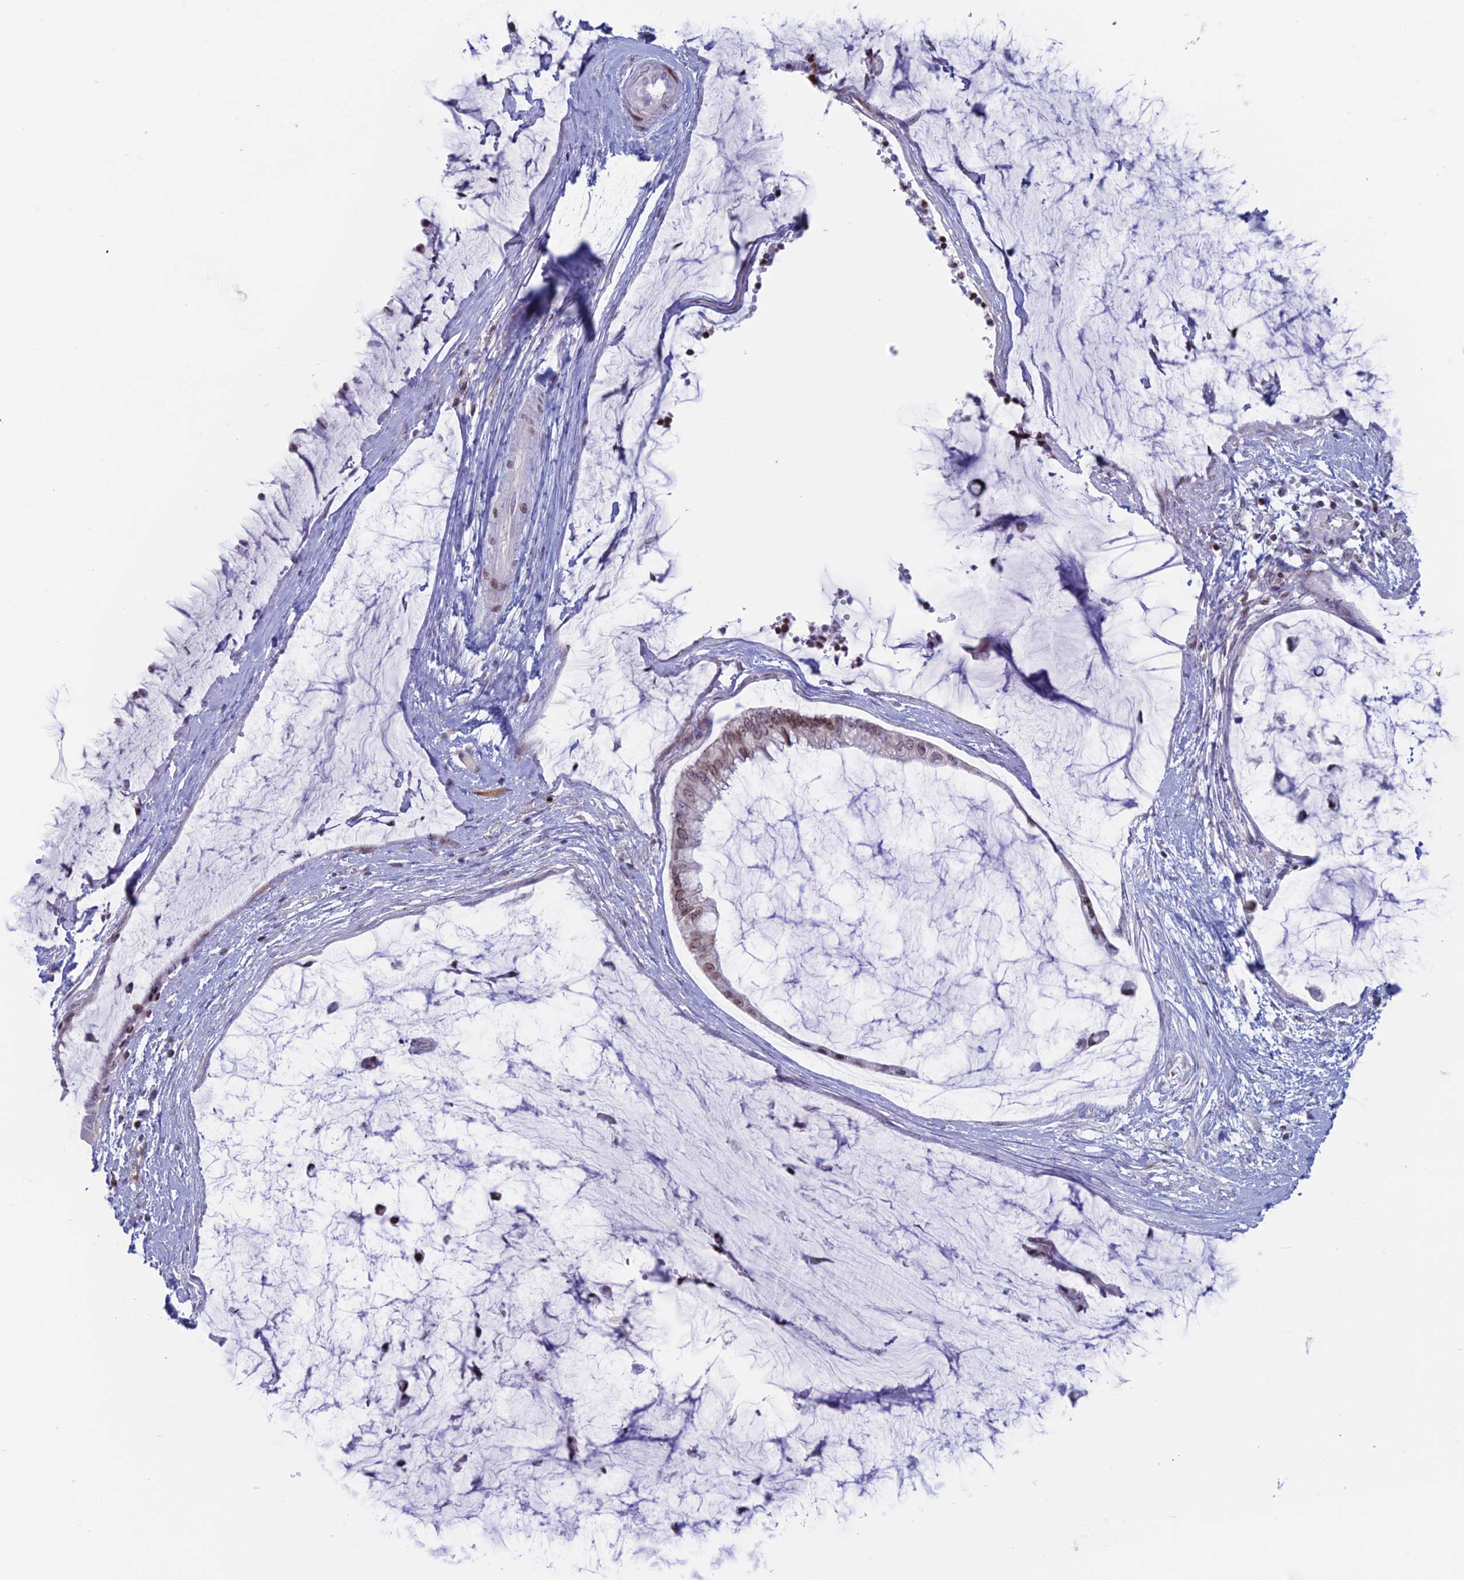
{"staining": {"intensity": "weak", "quantity": ">75%", "location": "nuclear"}, "tissue": "ovarian cancer", "cell_type": "Tumor cells", "image_type": "cancer", "snomed": [{"axis": "morphology", "description": "Cystadenocarcinoma, mucinous, NOS"}, {"axis": "topography", "description": "Ovary"}], "caption": "Mucinous cystadenocarcinoma (ovarian) was stained to show a protein in brown. There is low levels of weak nuclear positivity in about >75% of tumor cells. Using DAB (3,3'-diaminobenzidine) (brown) and hematoxylin (blue) stains, captured at high magnification using brightfield microscopy.", "gene": "CERS6", "patient": {"sex": "female", "age": 39}}